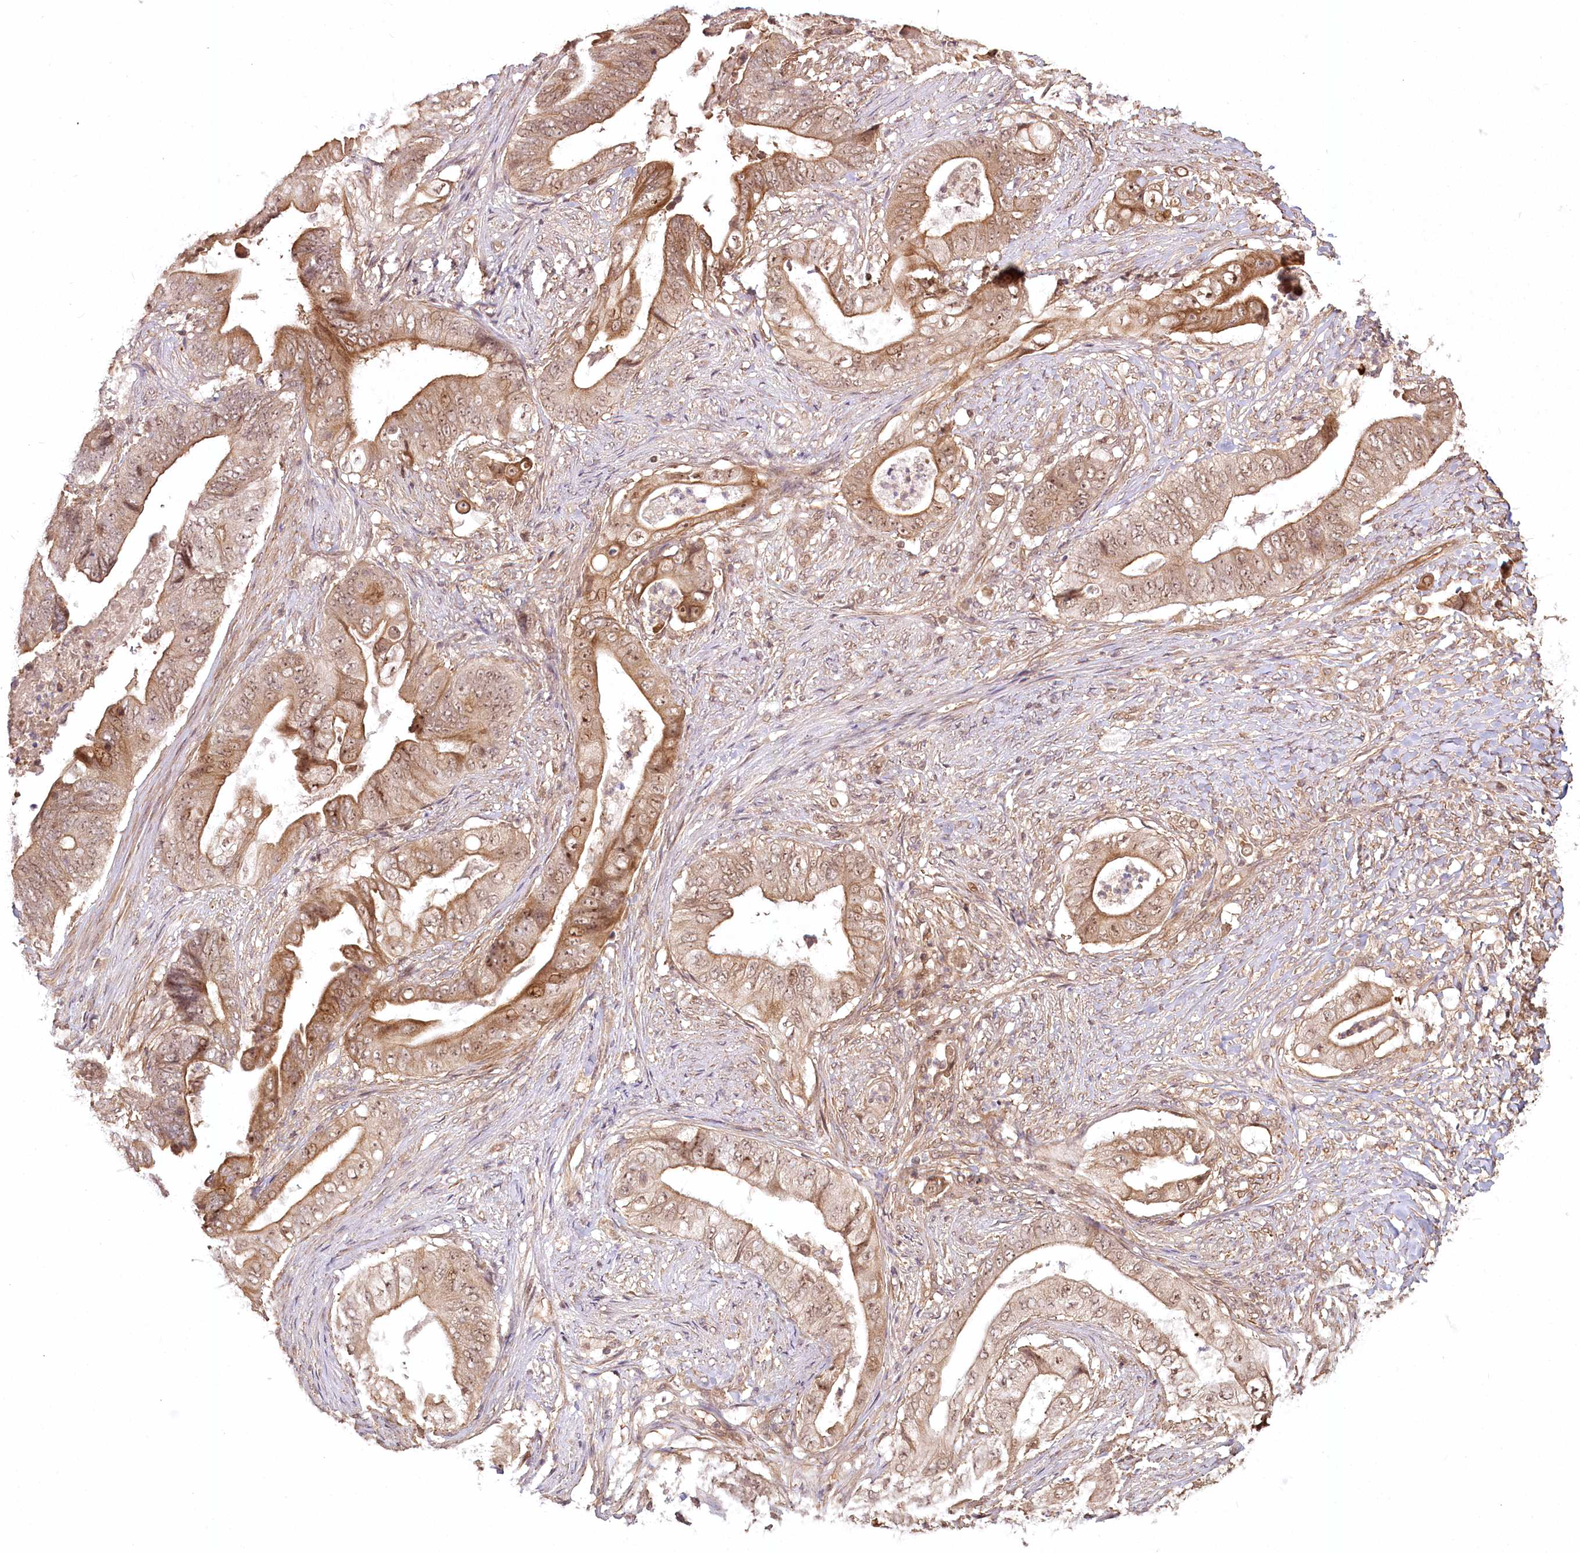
{"staining": {"intensity": "moderate", "quantity": ">75%", "location": "cytoplasmic/membranous,nuclear"}, "tissue": "stomach cancer", "cell_type": "Tumor cells", "image_type": "cancer", "snomed": [{"axis": "morphology", "description": "Adenocarcinoma, NOS"}, {"axis": "topography", "description": "Stomach"}], "caption": "Stomach cancer was stained to show a protein in brown. There is medium levels of moderate cytoplasmic/membranous and nuclear positivity in approximately >75% of tumor cells. Ihc stains the protein of interest in brown and the nuclei are stained blue.", "gene": "R3HDM2", "patient": {"sex": "female", "age": 73}}